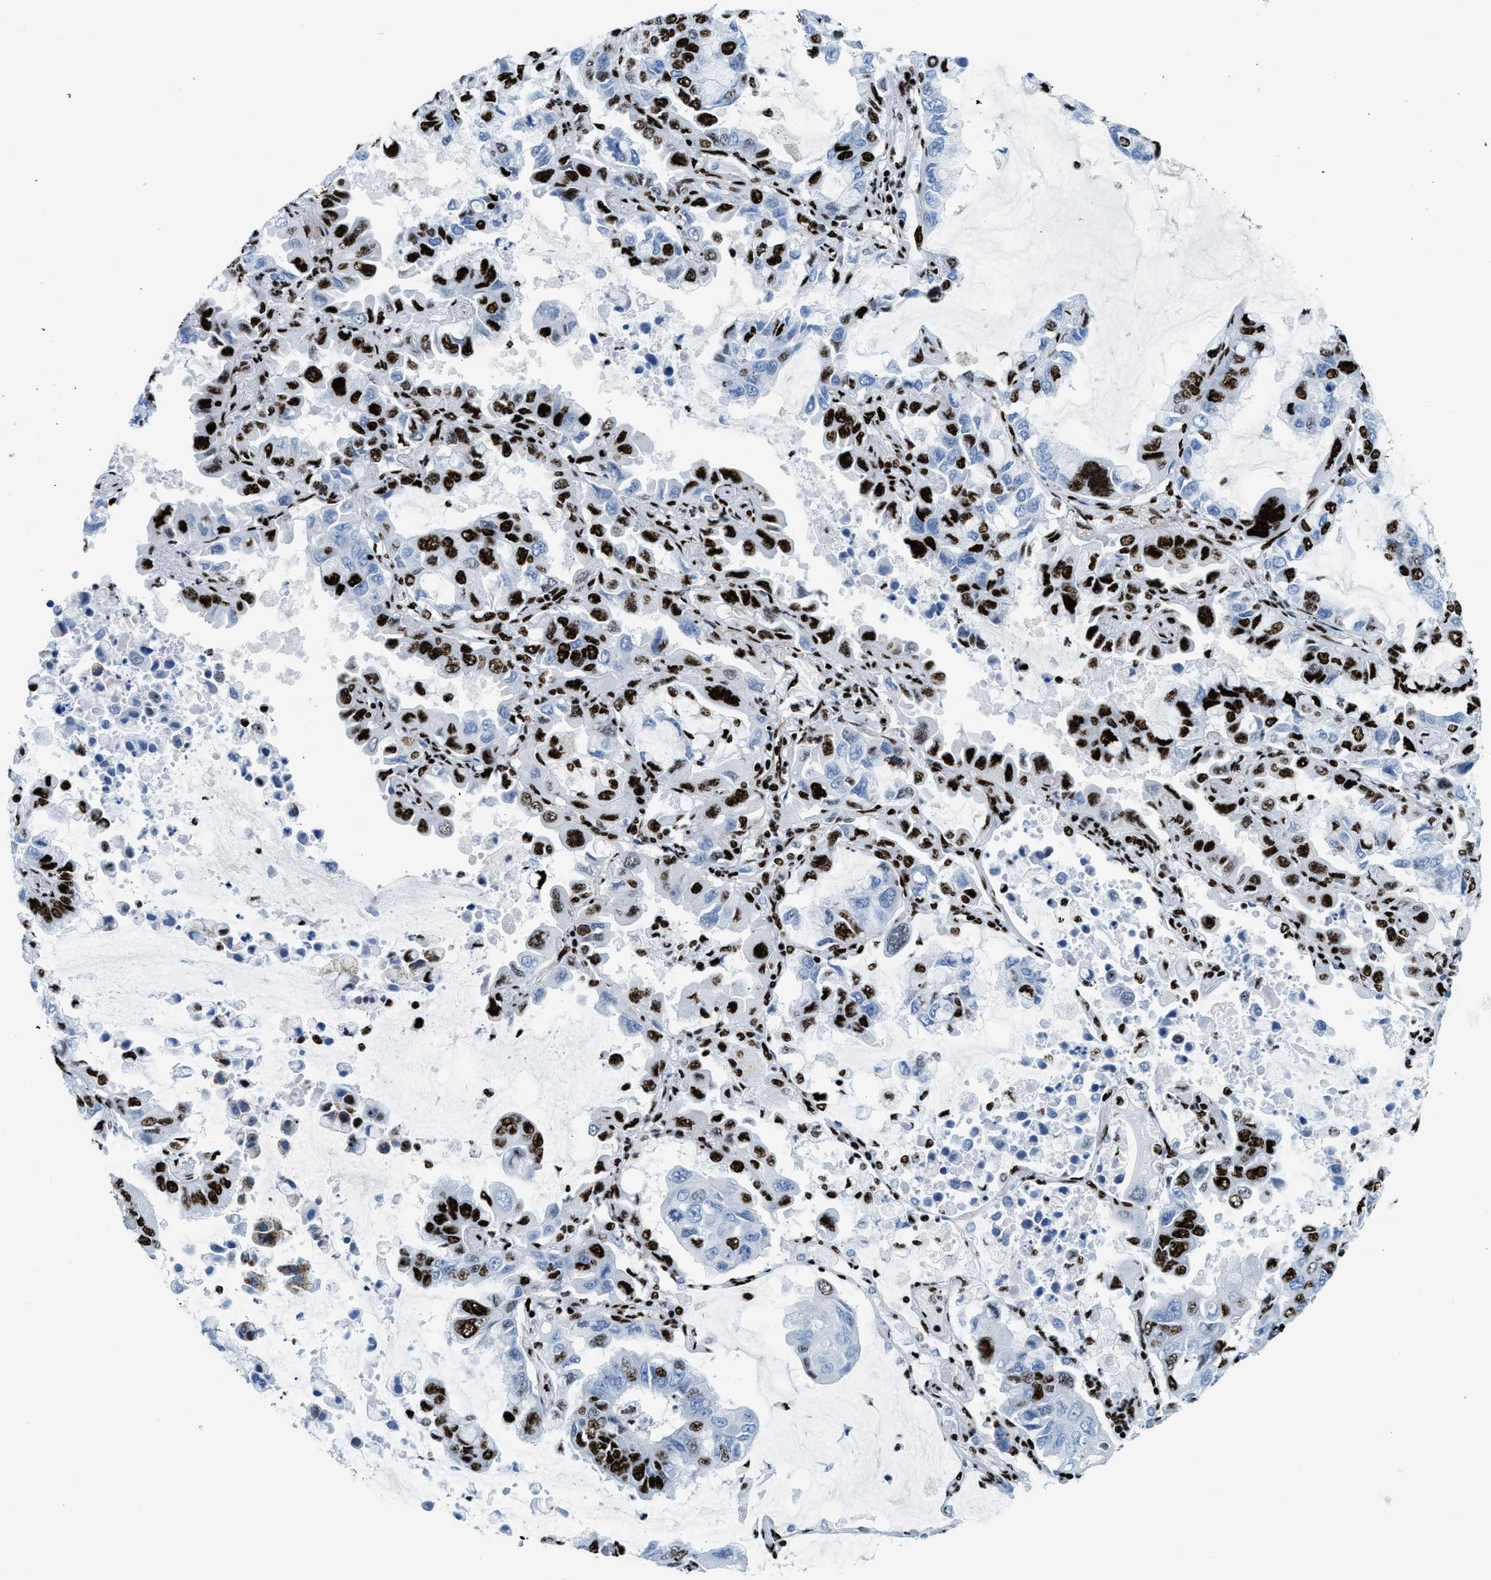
{"staining": {"intensity": "strong", "quantity": "25%-75%", "location": "nuclear"}, "tissue": "lung cancer", "cell_type": "Tumor cells", "image_type": "cancer", "snomed": [{"axis": "morphology", "description": "Adenocarcinoma, NOS"}, {"axis": "topography", "description": "Lung"}], "caption": "IHC micrograph of neoplastic tissue: lung cancer stained using immunohistochemistry (IHC) reveals high levels of strong protein expression localized specifically in the nuclear of tumor cells, appearing as a nuclear brown color.", "gene": "NONO", "patient": {"sex": "male", "age": 64}}